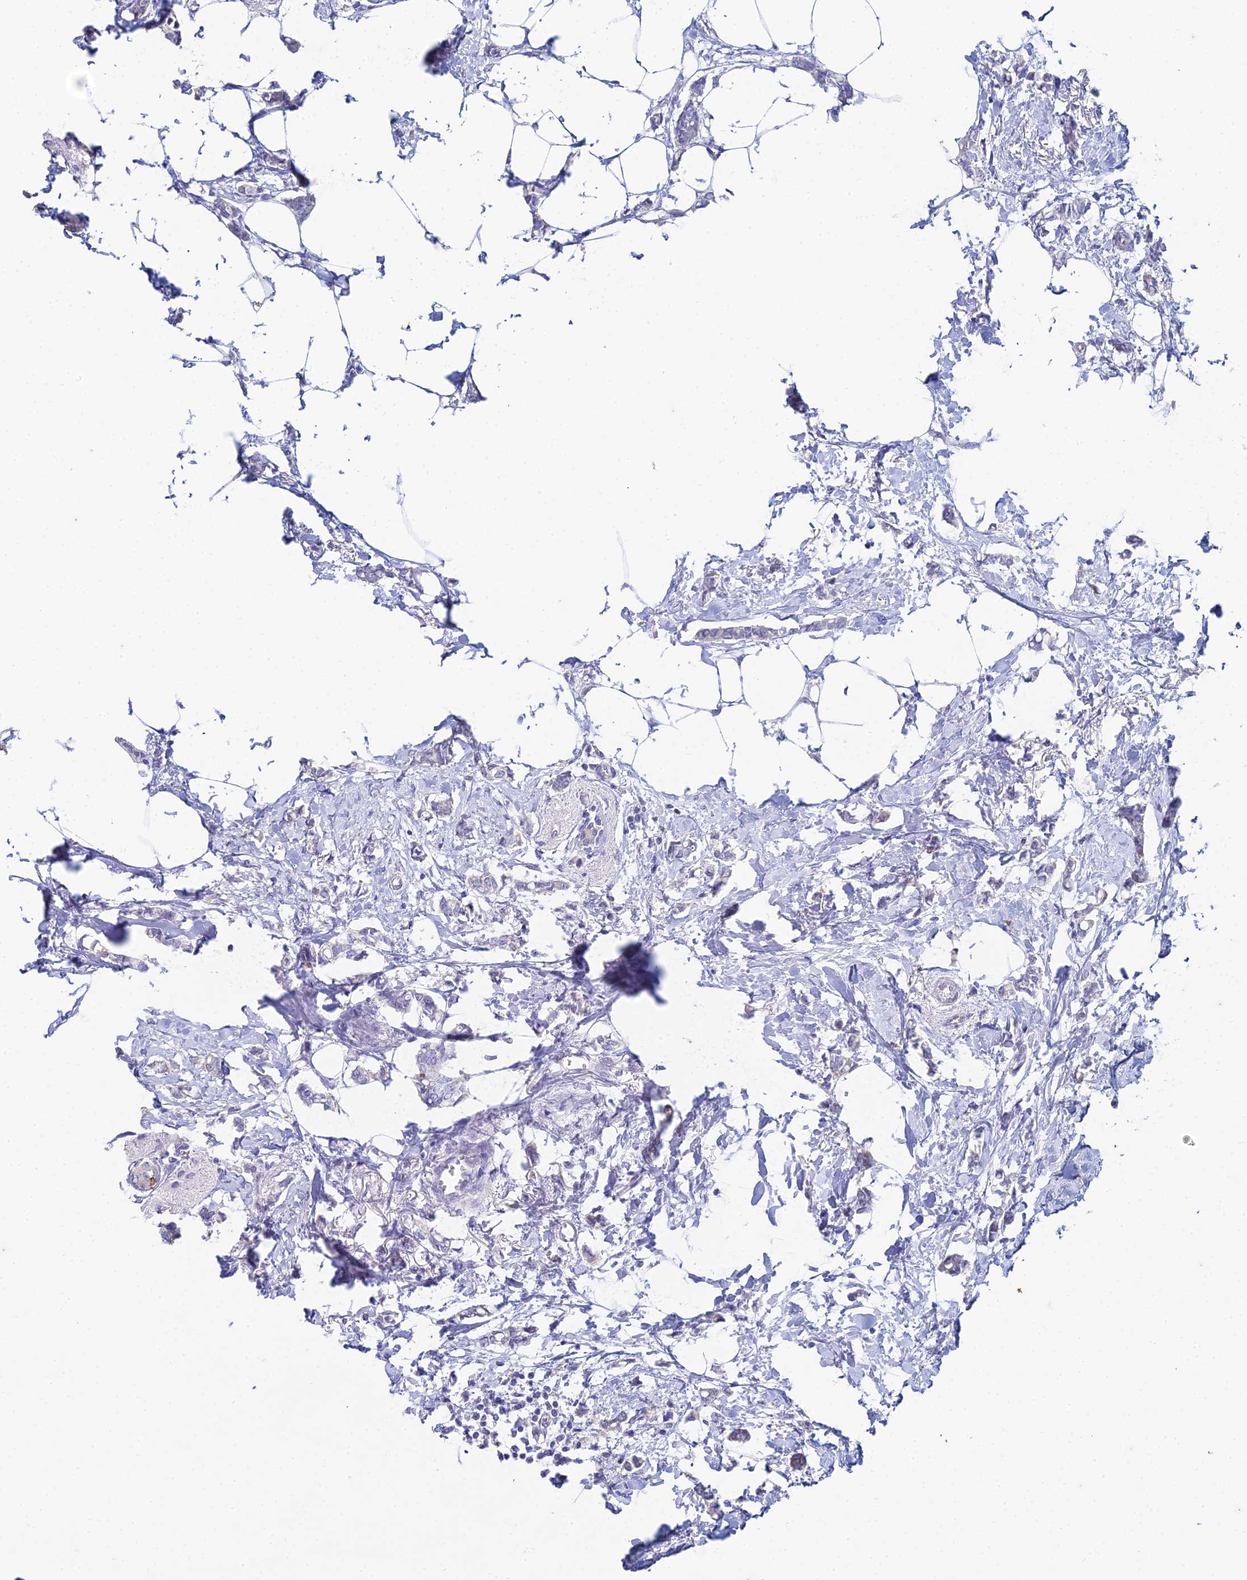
{"staining": {"intensity": "negative", "quantity": "none", "location": "none"}, "tissue": "breast cancer", "cell_type": "Tumor cells", "image_type": "cancer", "snomed": [{"axis": "morphology", "description": "Duct carcinoma"}, {"axis": "topography", "description": "Breast"}], "caption": "IHC micrograph of neoplastic tissue: human breast intraductal carcinoma stained with DAB (3,3'-diaminobenzidine) demonstrates no significant protein positivity in tumor cells.", "gene": "EEF2KMT", "patient": {"sex": "female", "age": 41}}